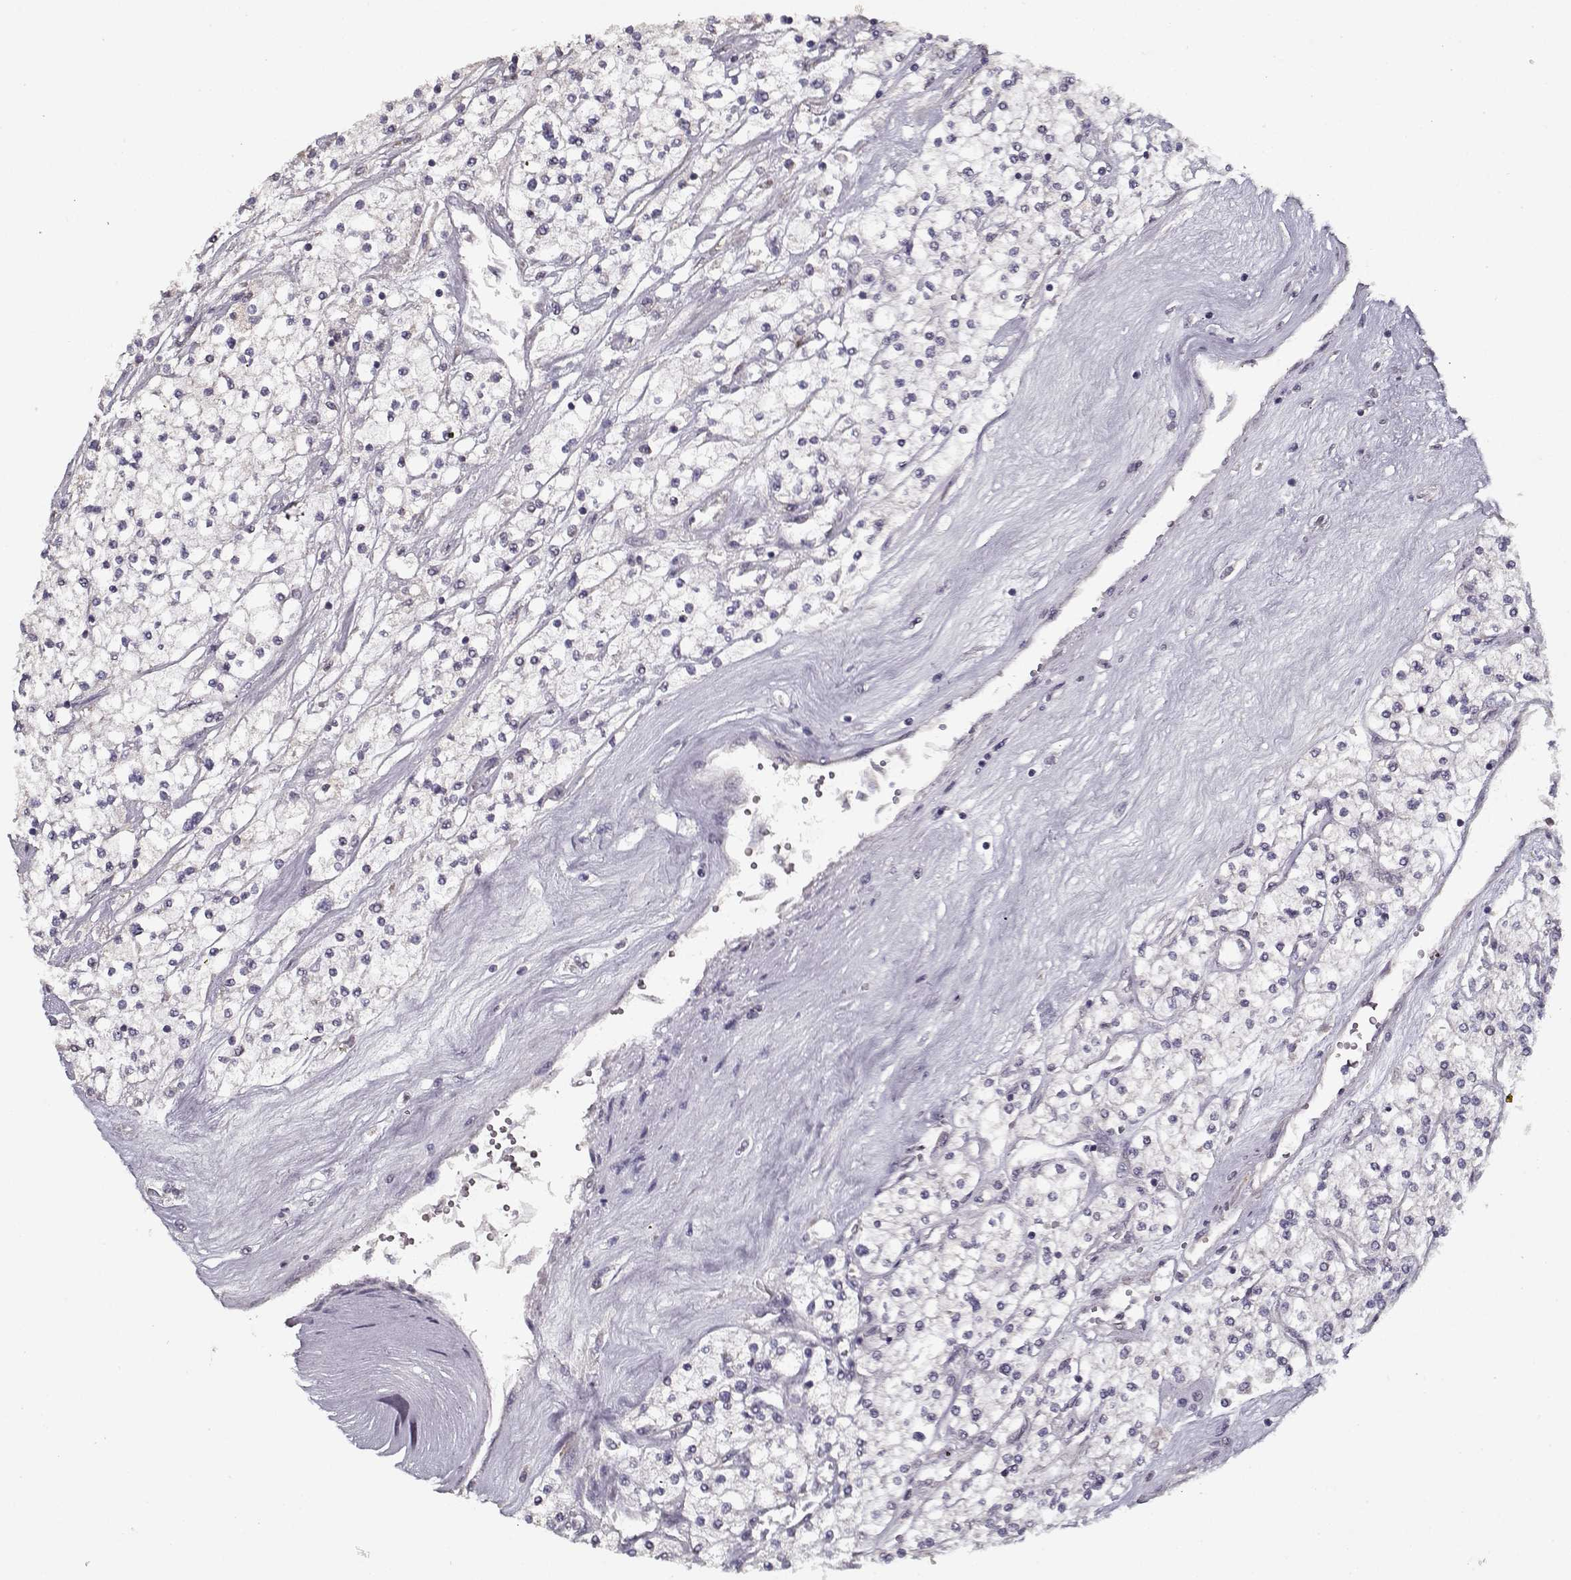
{"staining": {"intensity": "negative", "quantity": "none", "location": "none"}, "tissue": "renal cancer", "cell_type": "Tumor cells", "image_type": "cancer", "snomed": [{"axis": "morphology", "description": "Adenocarcinoma, NOS"}, {"axis": "topography", "description": "Kidney"}], "caption": "DAB (3,3'-diaminobenzidine) immunohistochemical staining of renal adenocarcinoma displays no significant expression in tumor cells.", "gene": "LAMA2", "patient": {"sex": "male", "age": 80}}